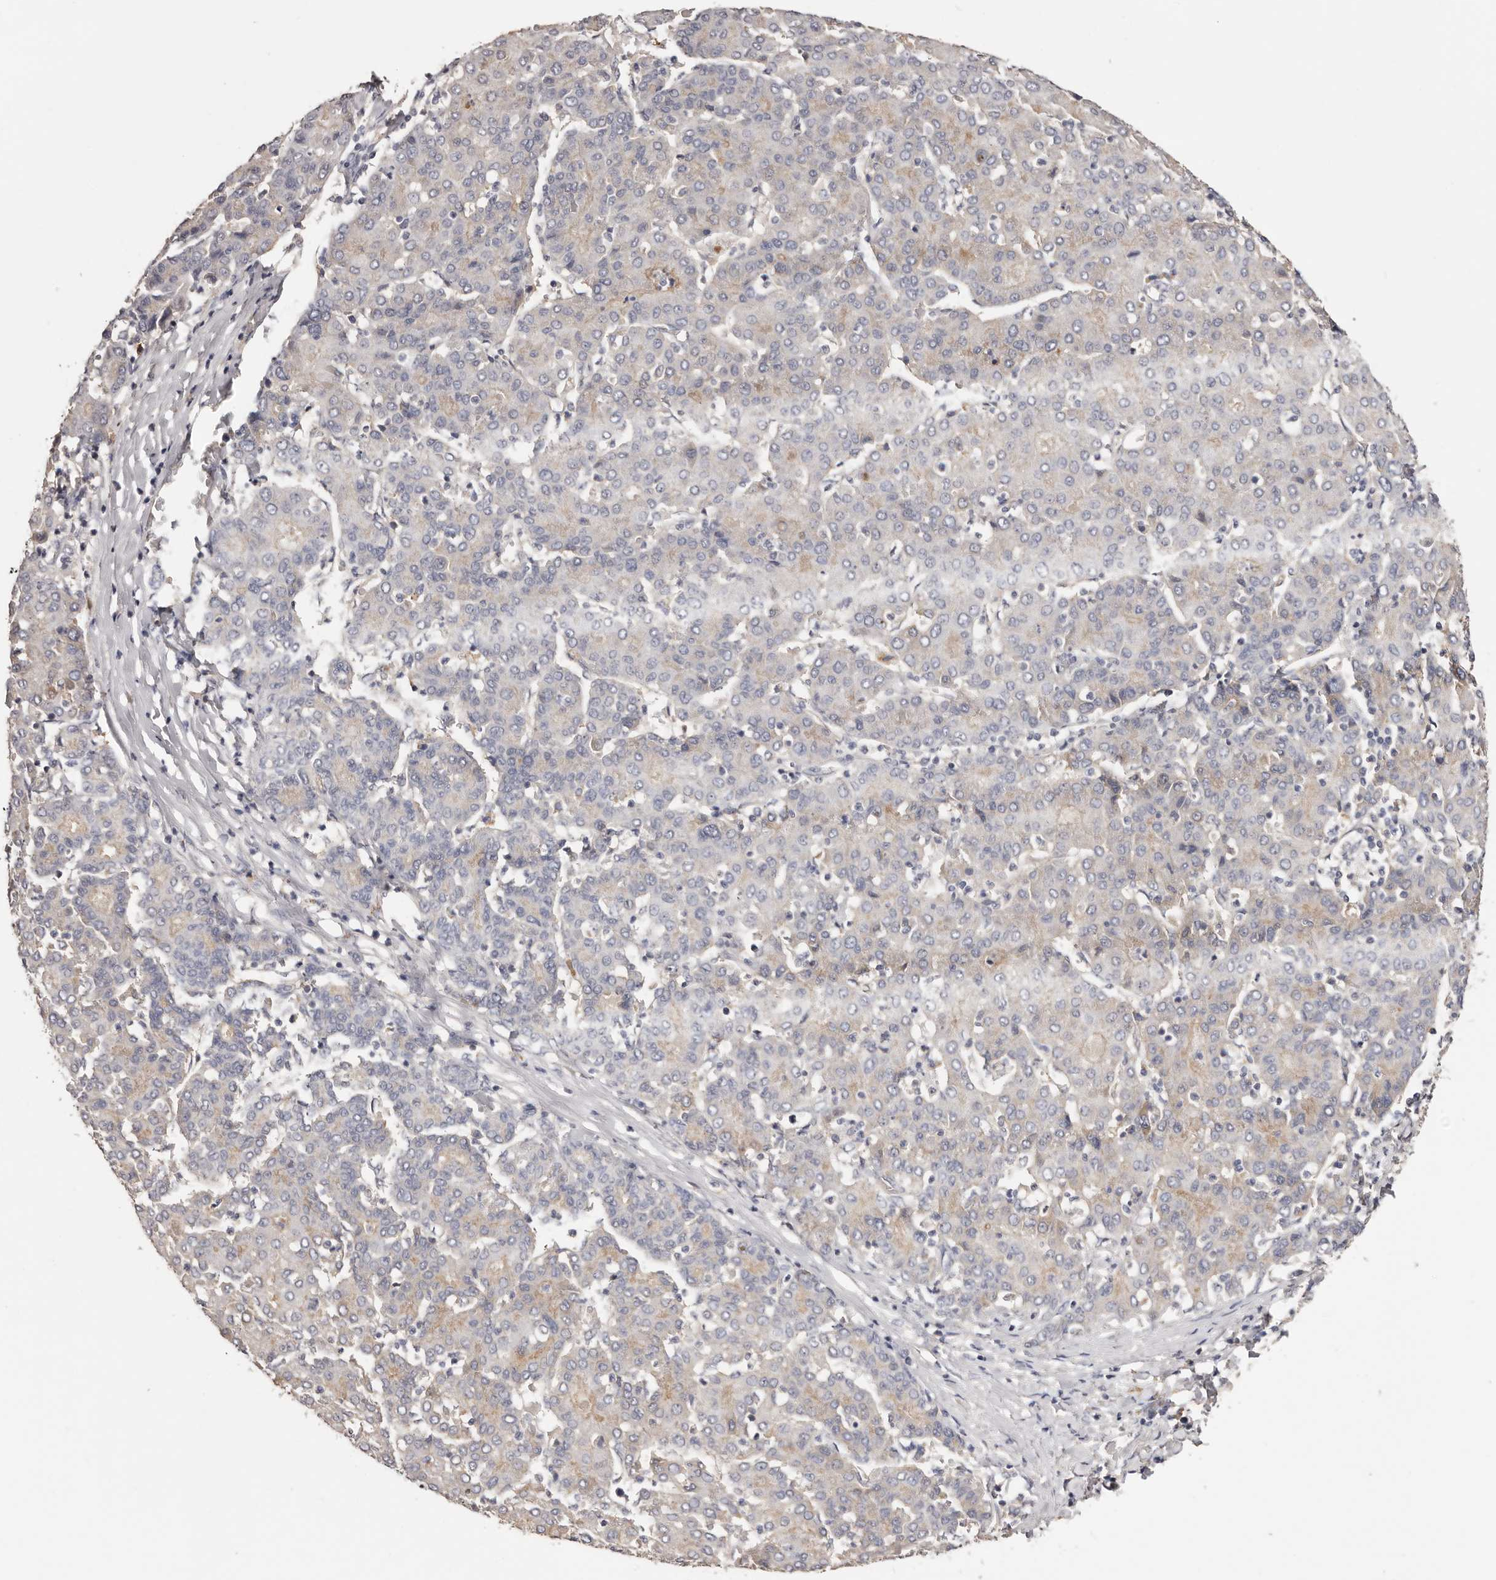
{"staining": {"intensity": "negative", "quantity": "none", "location": "none"}, "tissue": "liver cancer", "cell_type": "Tumor cells", "image_type": "cancer", "snomed": [{"axis": "morphology", "description": "Carcinoma, Hepatocellular, NOS"}, {"axis": "topography", "description": "Liver"}], "caption": "Immunohistochemical staining of liver cancer displays no significant staining in tumor cells. (Brightfield microscopy of DAB (3,3'-diaminobenzidine) immunohistochemistry at high magnification).", "gene": "LTV1", "patient": {"sex": "male", "age": 65}}